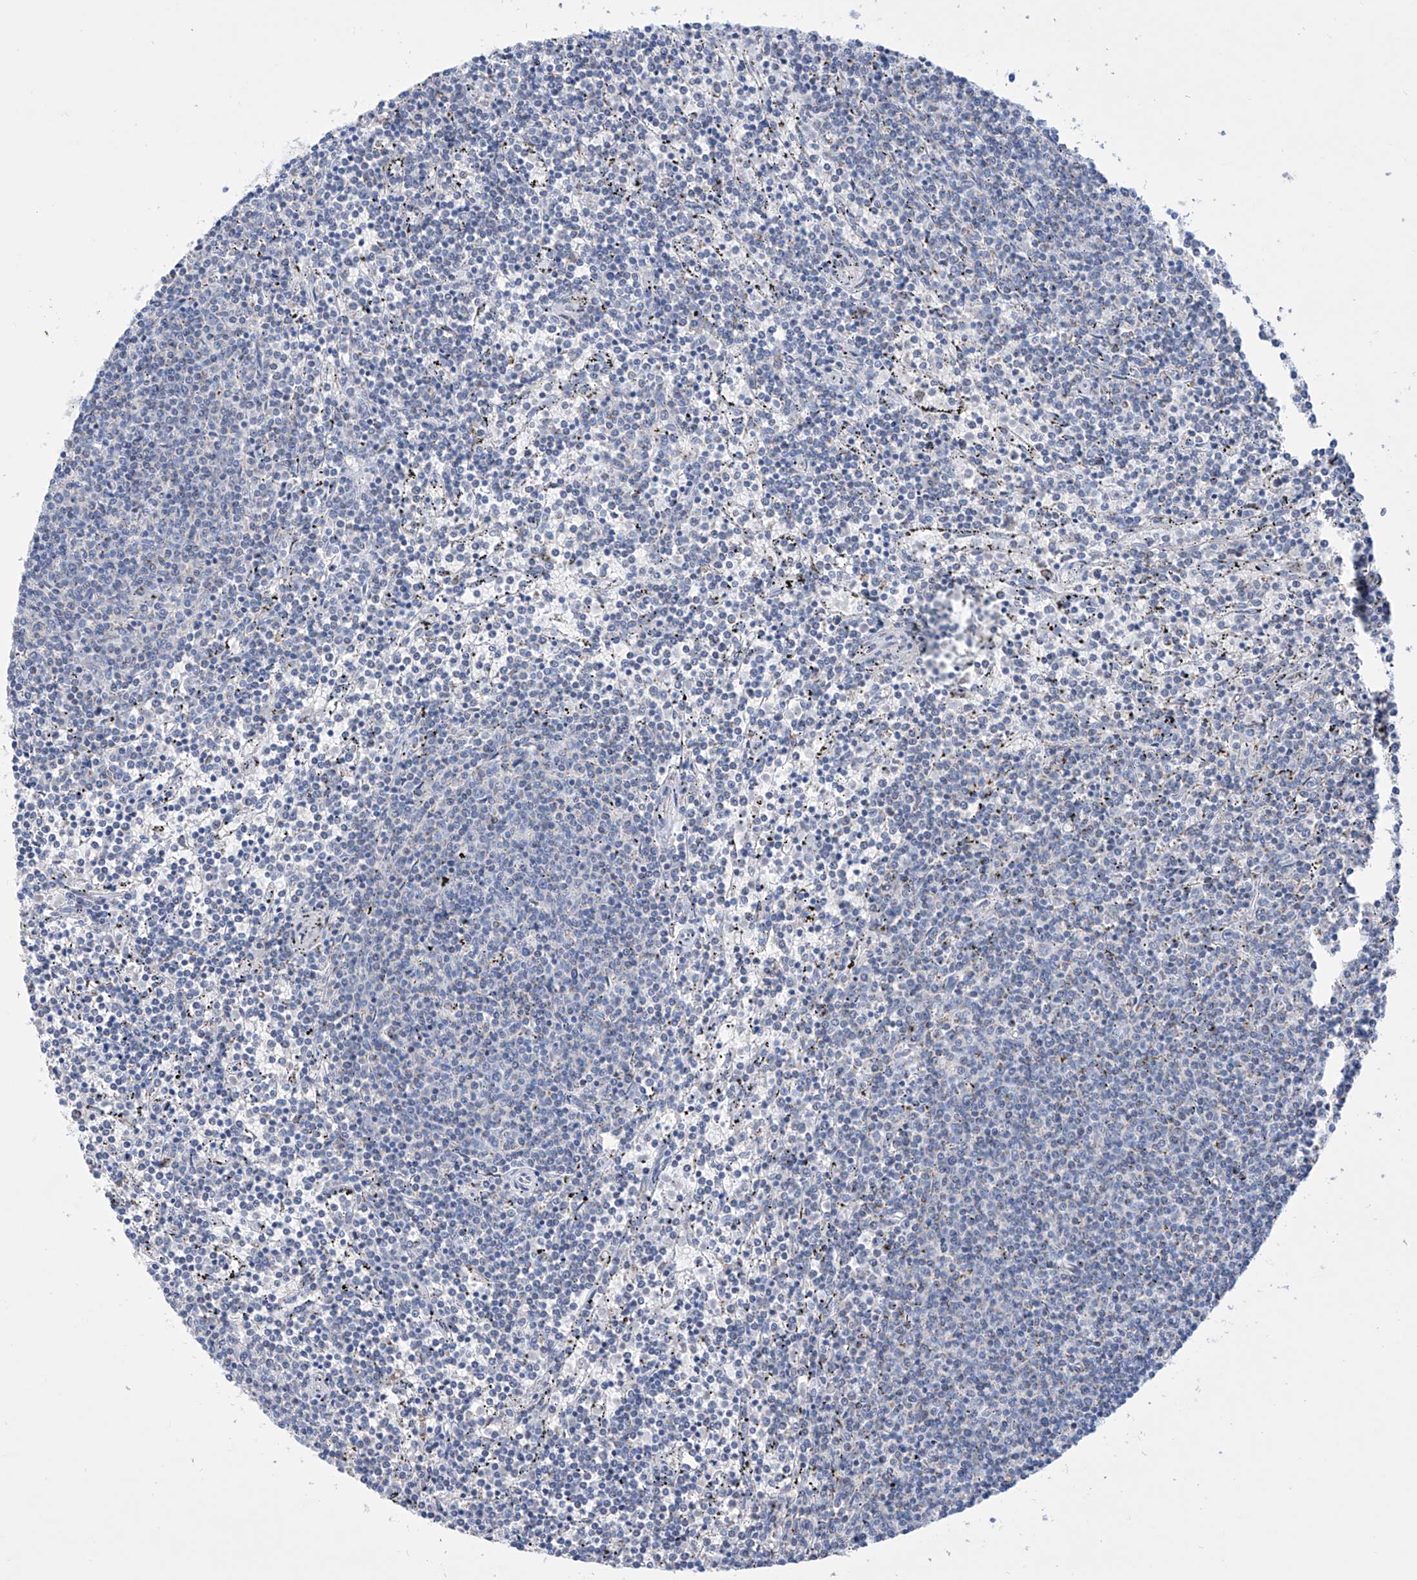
{"staining": {"intensity": "negative", "quantity": "none", "location": "none"}, "tissue": "lymphoma", "cell_type": "Tumor cells", "image_type": "cancer", "snomed": [{"axis": "morphology", "description": "Malignant lymphoma, non-Hodgkin's type, Low grade"}, {"axis": "topography", "description": "Spleen"}], "caption": "IHC photomicrograph of low-grade malignant lymphoma, non-Hodgkin's type stained for a protein (brown), which exhibits no expression in tumor cells. (IHC, brightfield microscopy, high magnification).", "gene": "ALDH6A1", "patient": {"sex": "female", "age": 50}}